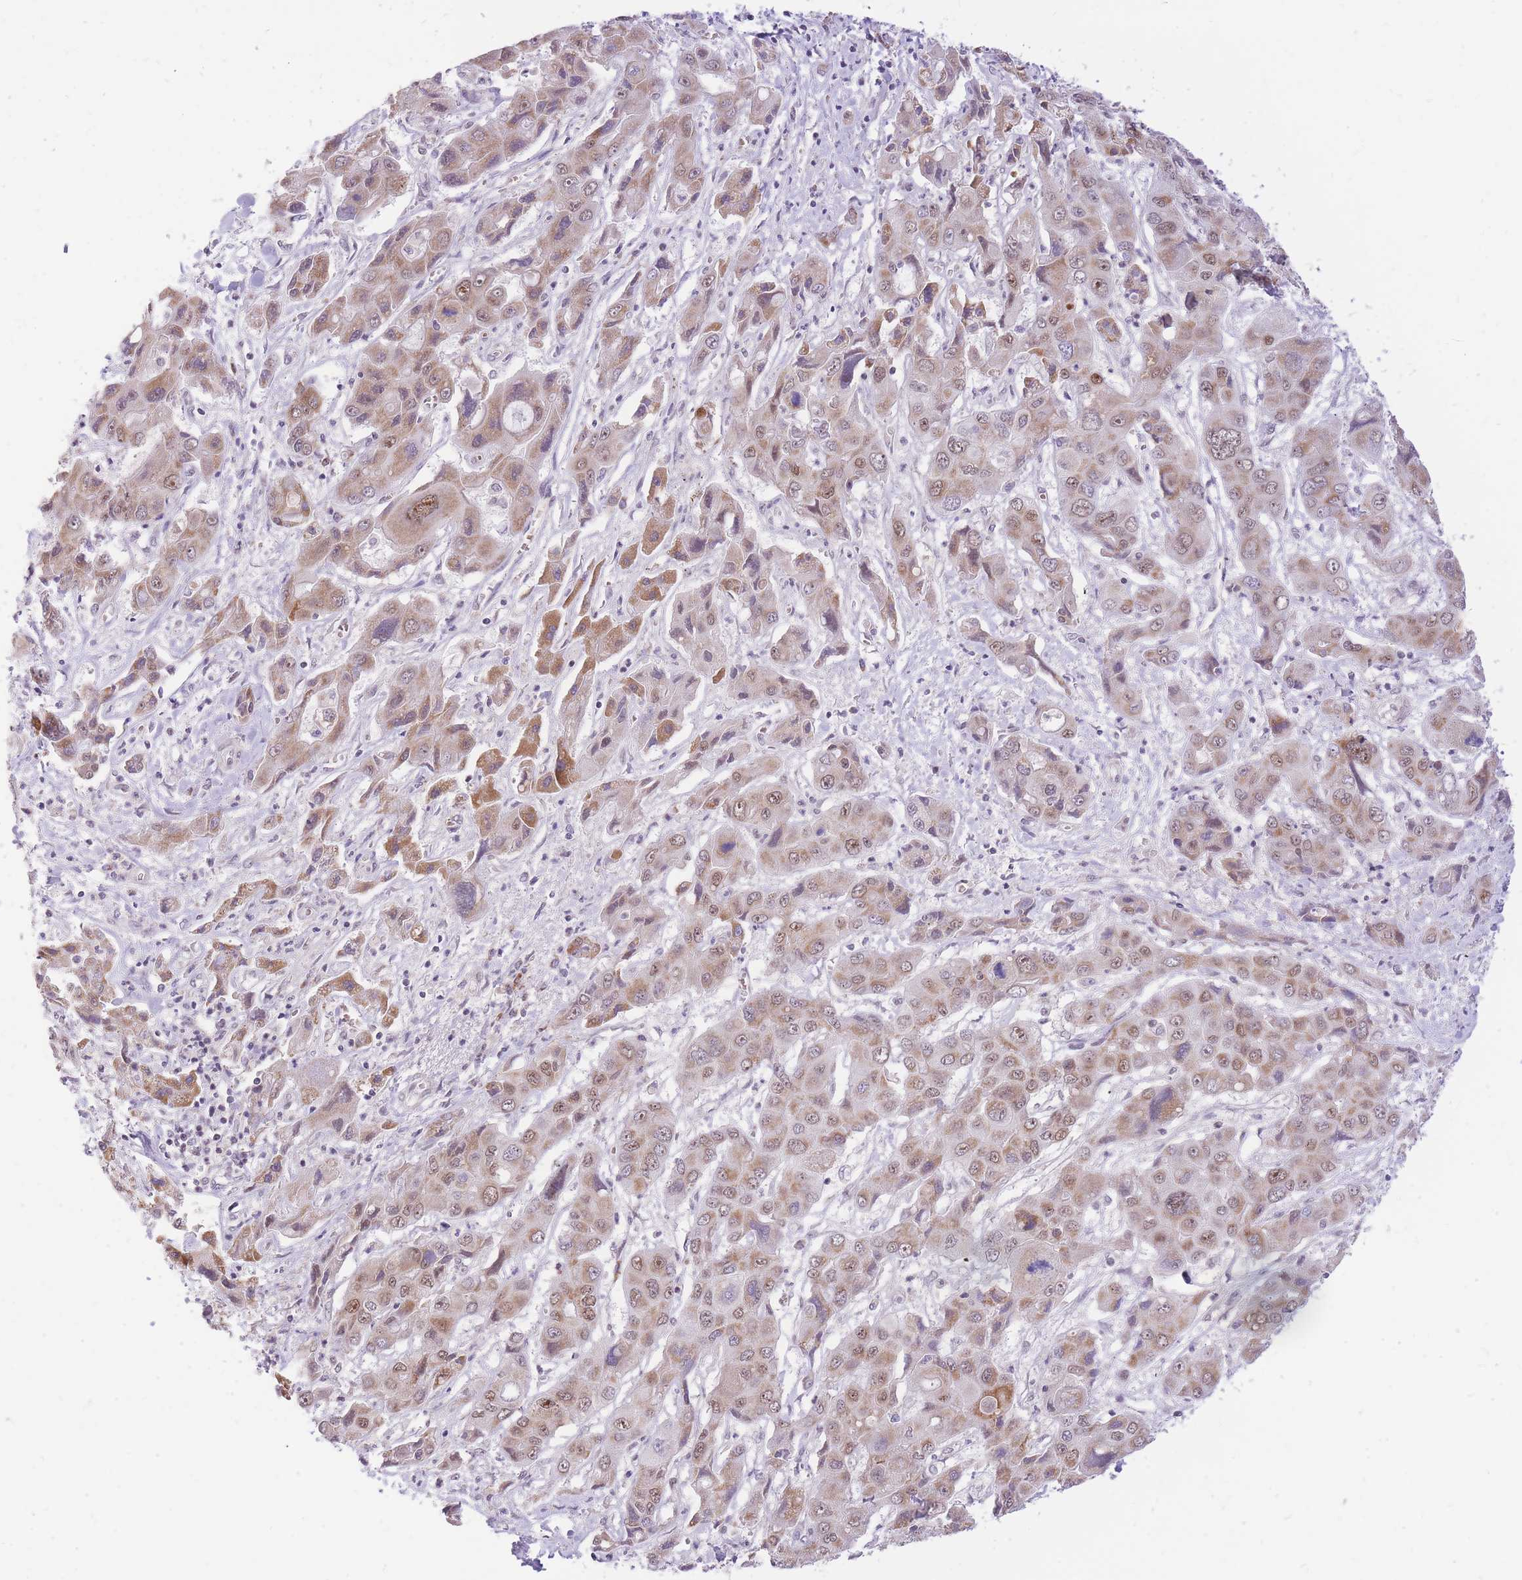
{"staining": {"intensity": "moderate", "quantity": ">75%", "location": "cytoplasmic/membranous,nuclear"}, "tissue": "liver cancer", "cell_type": "Tumor cells", "image_type": "cancer", "snomed": [{"axis": "morphology", "description": "Cholangiocarcinoma"}, {"axis": "topography", "description": "Liver"}], "caption": "Immunohistochemical staining of liver cancer (cholangiocarcinoma) demonstrates medium levels of moderate cytoplasmic/membranous and nuclear protein staining in approximately >75% of tumor cells. The protein is stained brown, and the nuclei are stained in blue (DAB IHC with brightfield microscopy, high magnification).", "gene": "MINDY2", "patient": {"sex": "male", "age": 67}}